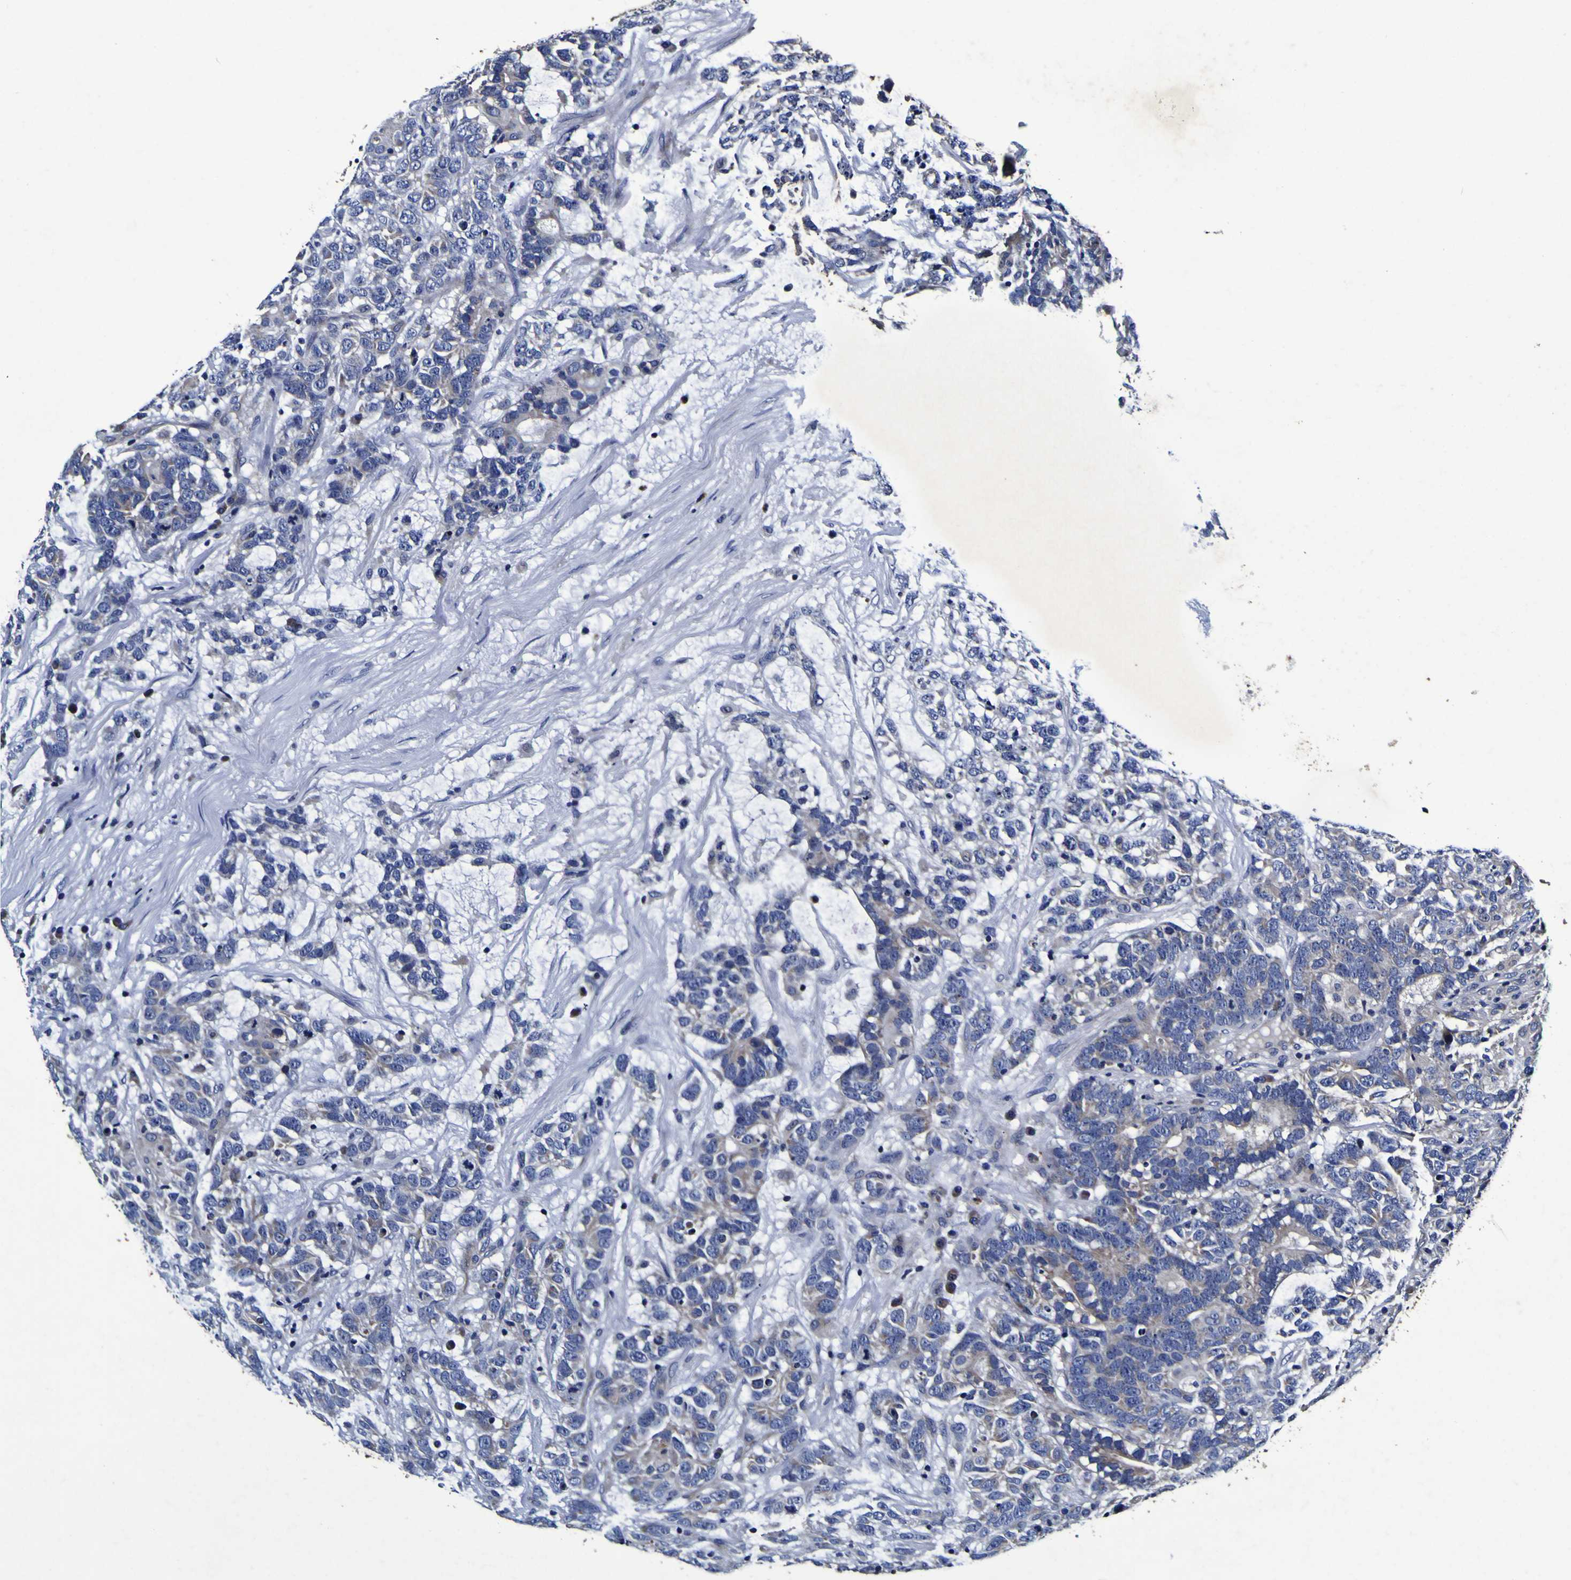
{"staining": {"intensity": "negative", "quantity": "none", "location": "none"}, "tissue": "testis cancer", "cell_type": "Tumor cells", "image_type": "cancer", "snomed": [{"axis": "morphology", "description": "Carcinoma, Embryonal, NOS"}, {"axis": "topography", "description": "Testis"}], "caption": "This is a image of immunohistochemistry staining of testis cancer (embryonal carcinoma), which shows no expression in tumor cells.", "gene": "PANK4", "patient": {"sex": "male", "age": 26}}